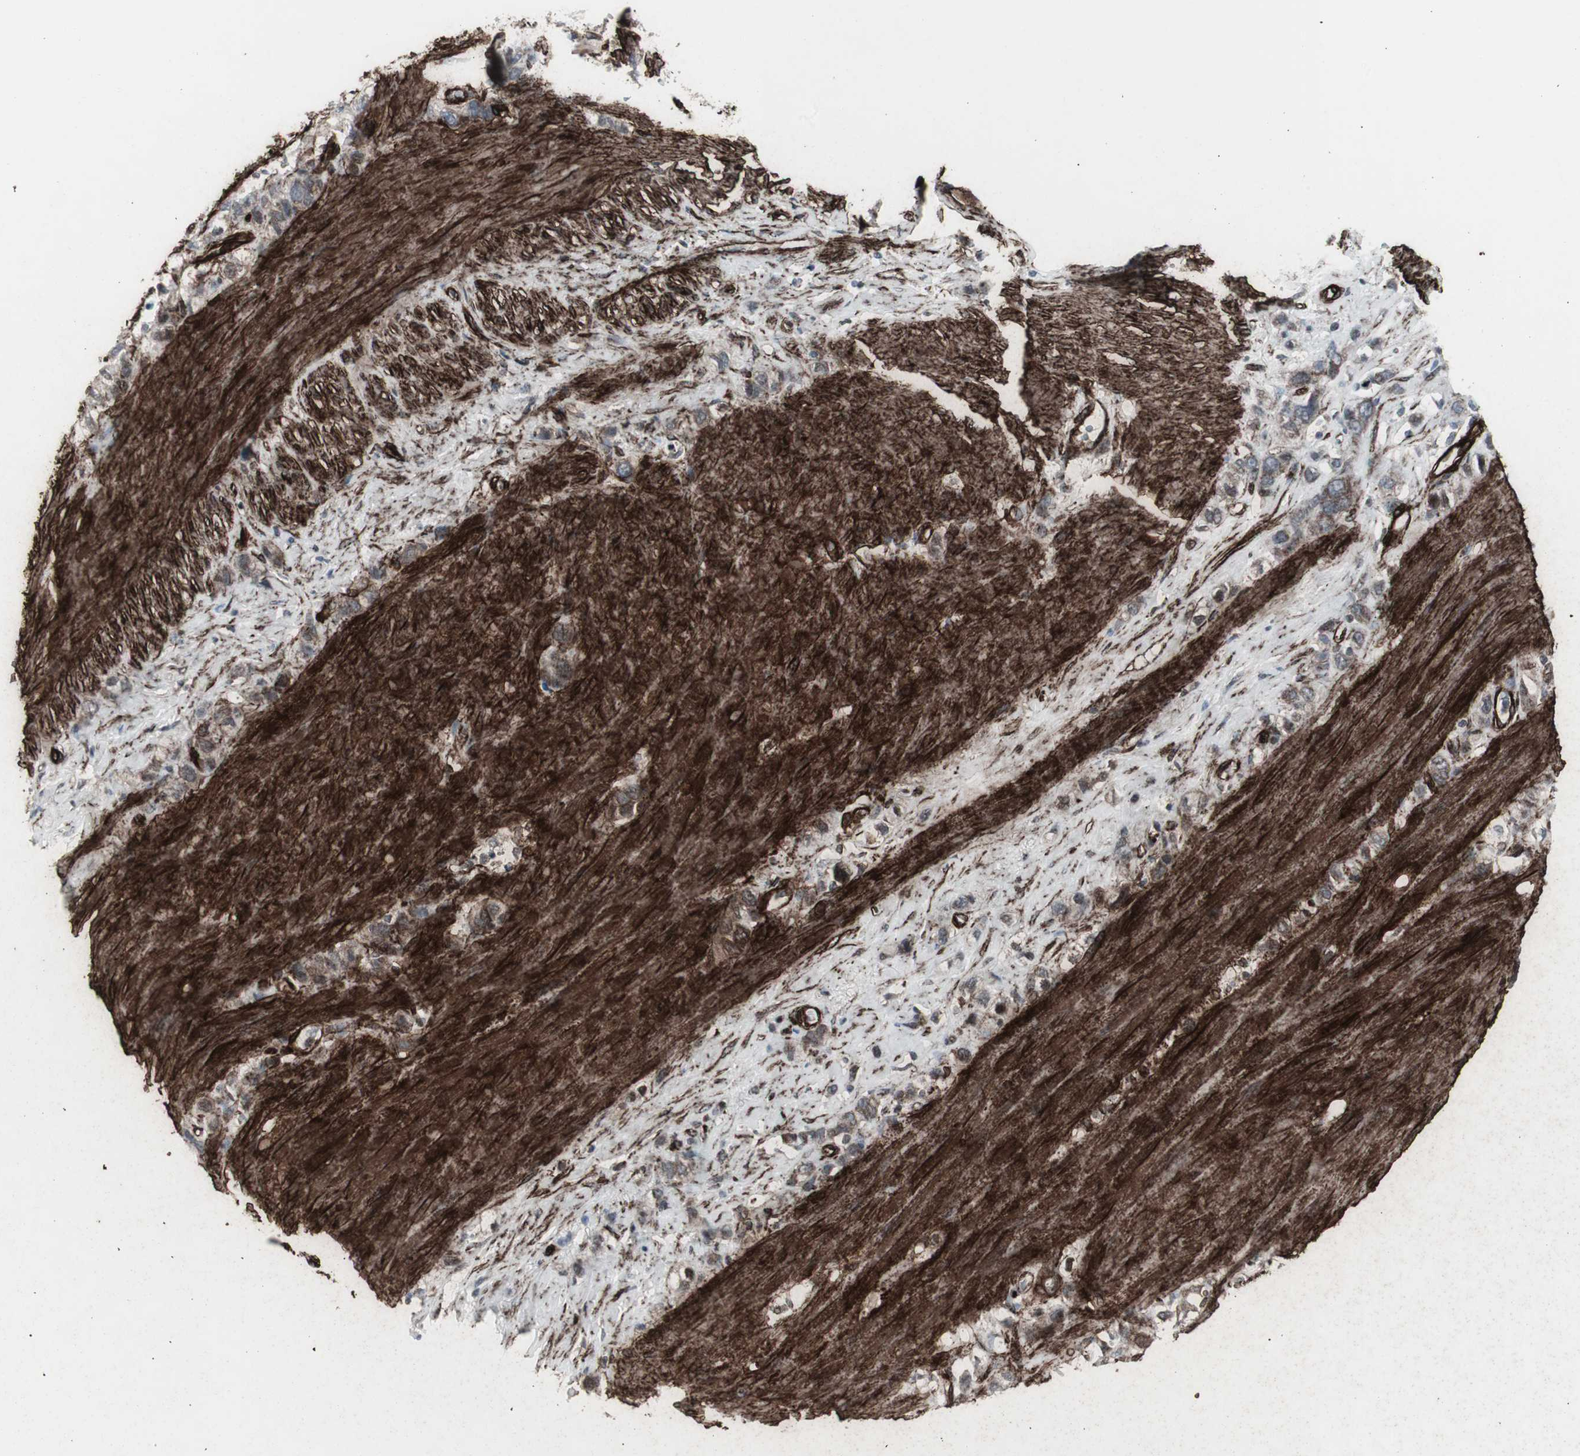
{"staining": {"intensity": "weak", "quantity": "25%-75%", "location": "cytoplasmic/membranous"}, "tissue": "stomach cancer", "cell_type": "Tumor cells", "image_type": "cancer", "snomed": [{"axis": "morphology", "description": "Normal tissue, NOS"}, {"axis": "morphology", "description": "Adenocarcinoma, NOS"}, {"axis": "morphology", "description": "Adenocarcinoma, High grade"}, {"axis": "topography", "description": "Stomach, upper"}, {"axis": "topography", "description": "Stomach"}], "caption": "Weak cytoplasmic/membranous staining is seen in approximately 25%-75% of tumor cells in stomach adenocarcinoma.", "gene": "PDGFA", "patient": {"sex": "female", "age": 65}}